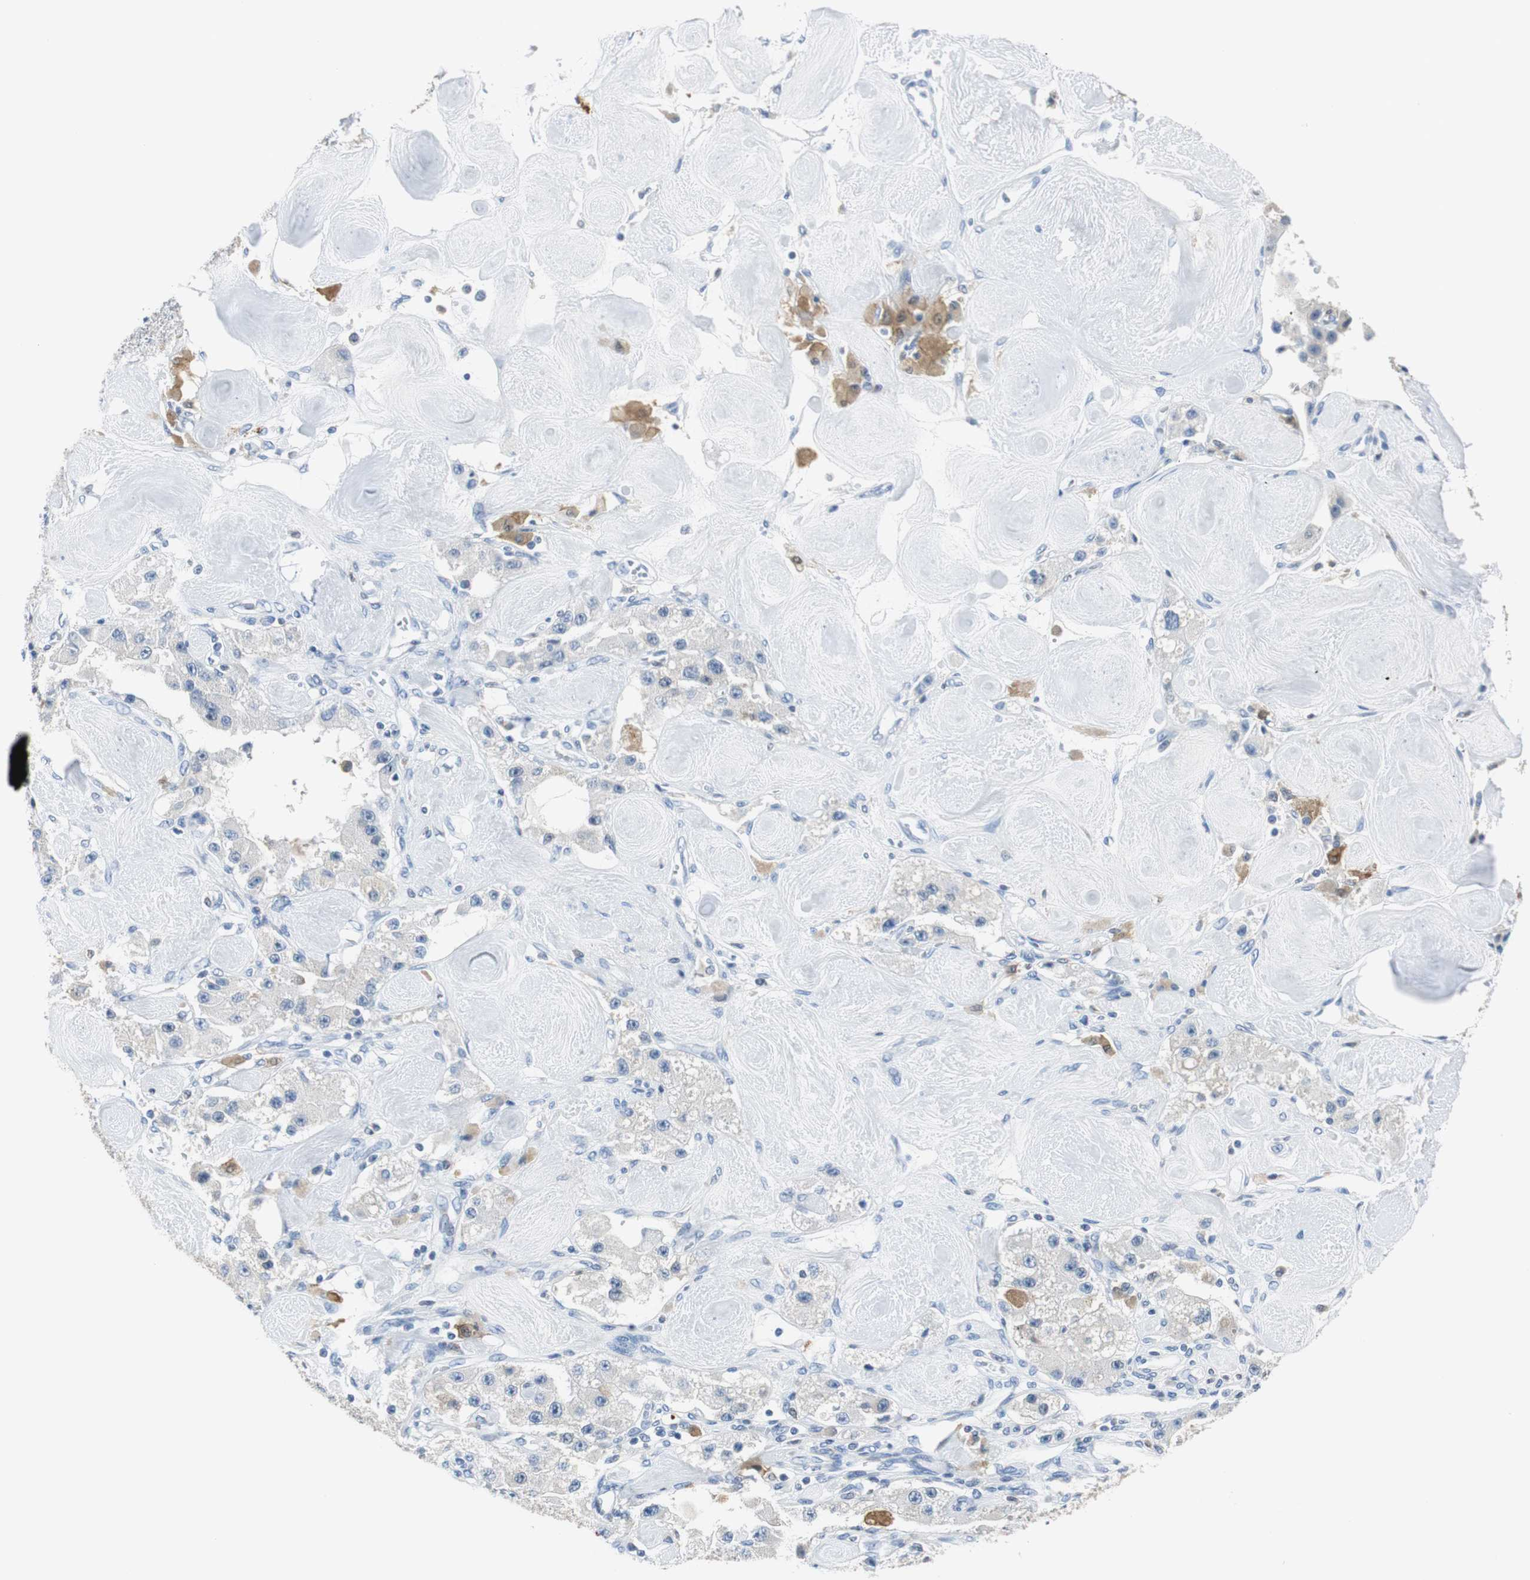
{"staining": {"intensity": "negative", "quantity": "none", "location": "none"}, "tissue": "carcinoid", "cell_type": "Tumor cells", "image_type": "cancer", "snomed": [{"axis": "morphology", "description": "Carcinoid, malignant, NOS"}, {"axis": "topography", "description": "Pancreas"}], "caption": "Image shows no significant protein positivity in tumor cells of carcinoid.", "gene": "FBP1", "patient": {"sex": "male", "age": 41}}